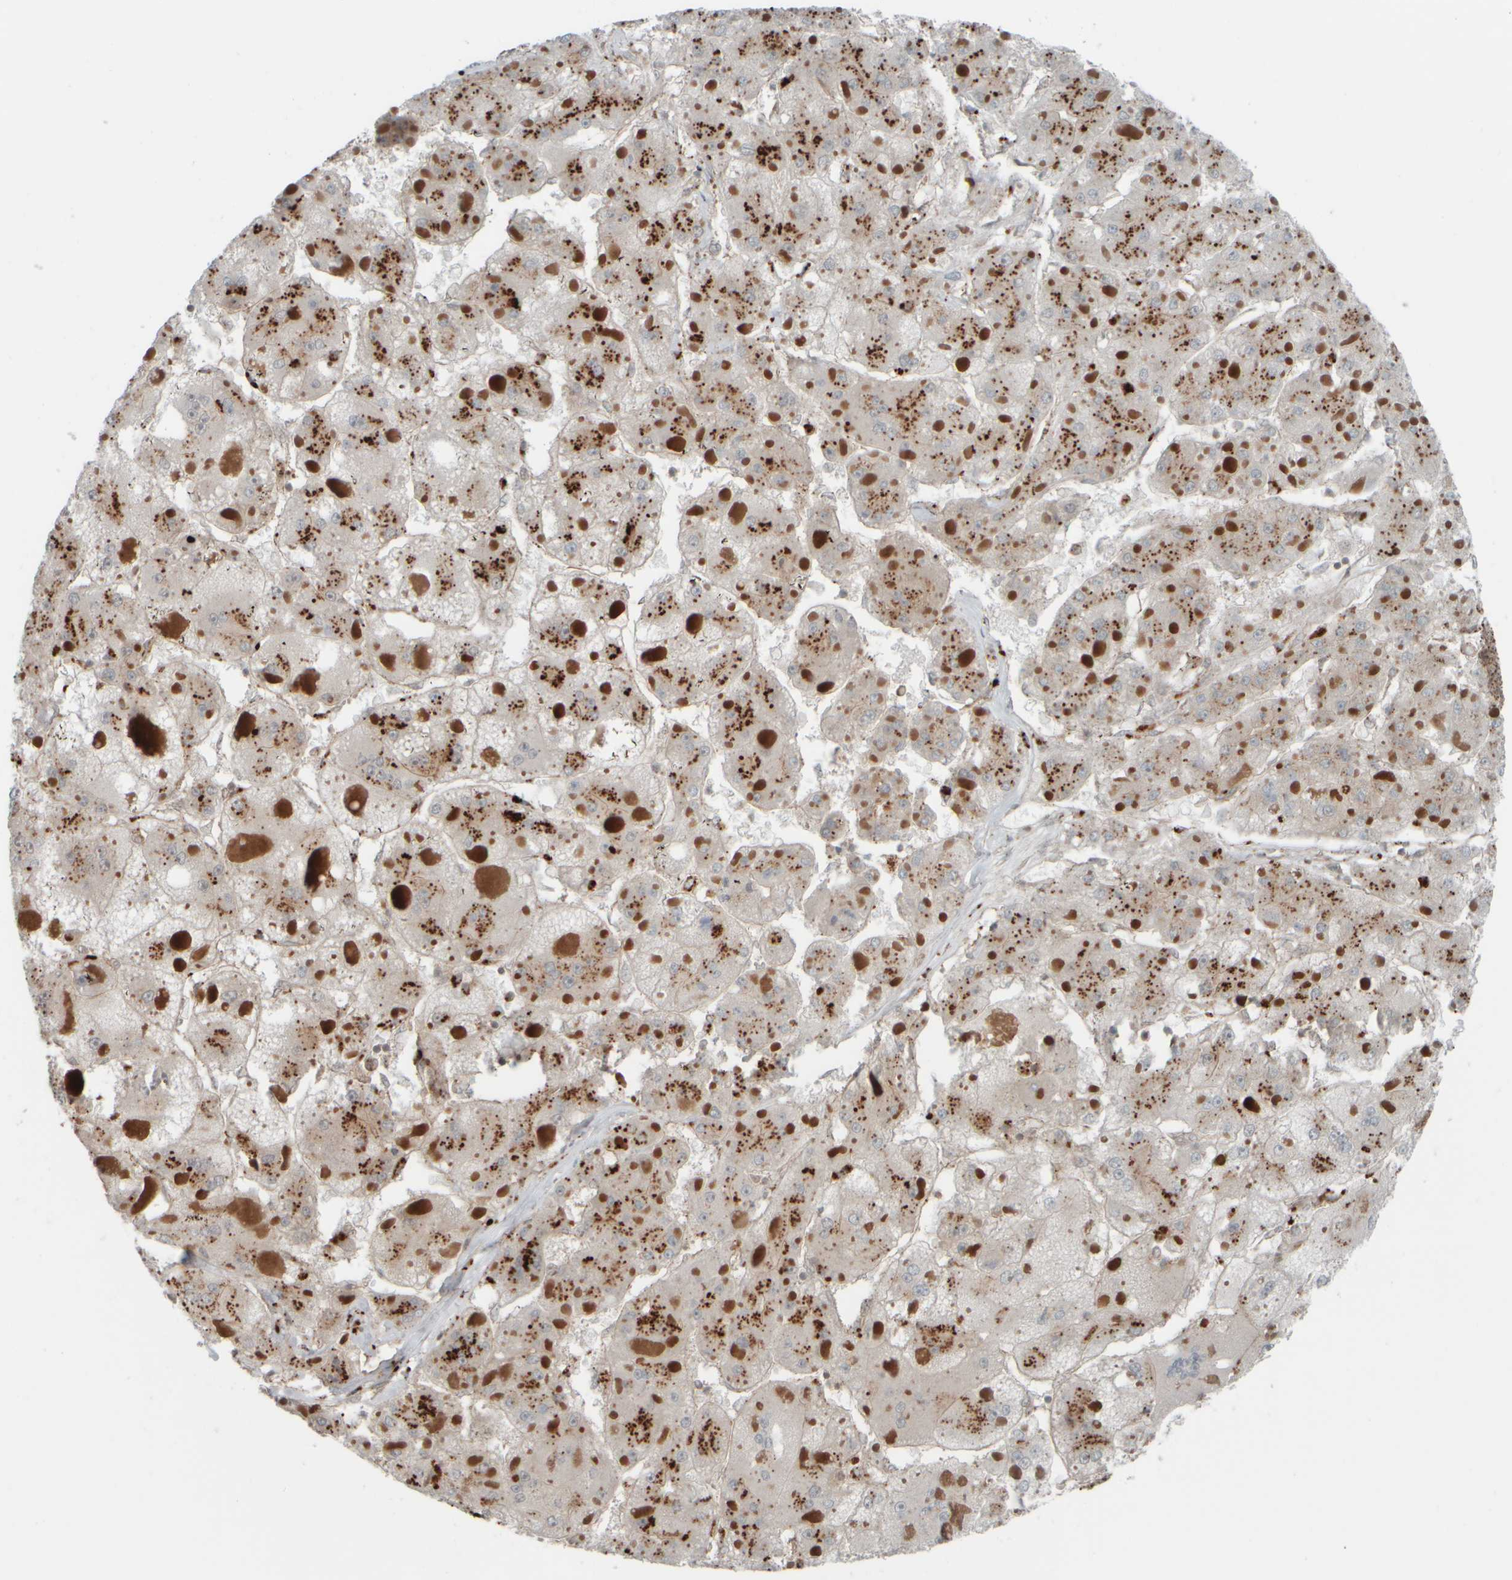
{"staining": {"intensity": "weak", "quantity": ">75%", "location": "cytoplasmic/membranous"}, "tissue": "liver cancer", "cell_type": "Tumor cells", "image_type": "cancer", "snomed": [{"axis": "morphology", "description": "Carcinoma, Hepatocellular, NOS"}, {"axis": "topography", "description": "Liver"}], "caption": "Liver hepatocellular carcinoma stained with DAB (3,3'-diaminobenzidine) IHC demonstrates low levels of weak cytoplasmic/membranous positivity in approximately >75% of tumor cells.", "gene": "GIGYF1", "patient": {"sex": "female", "age": 73}}